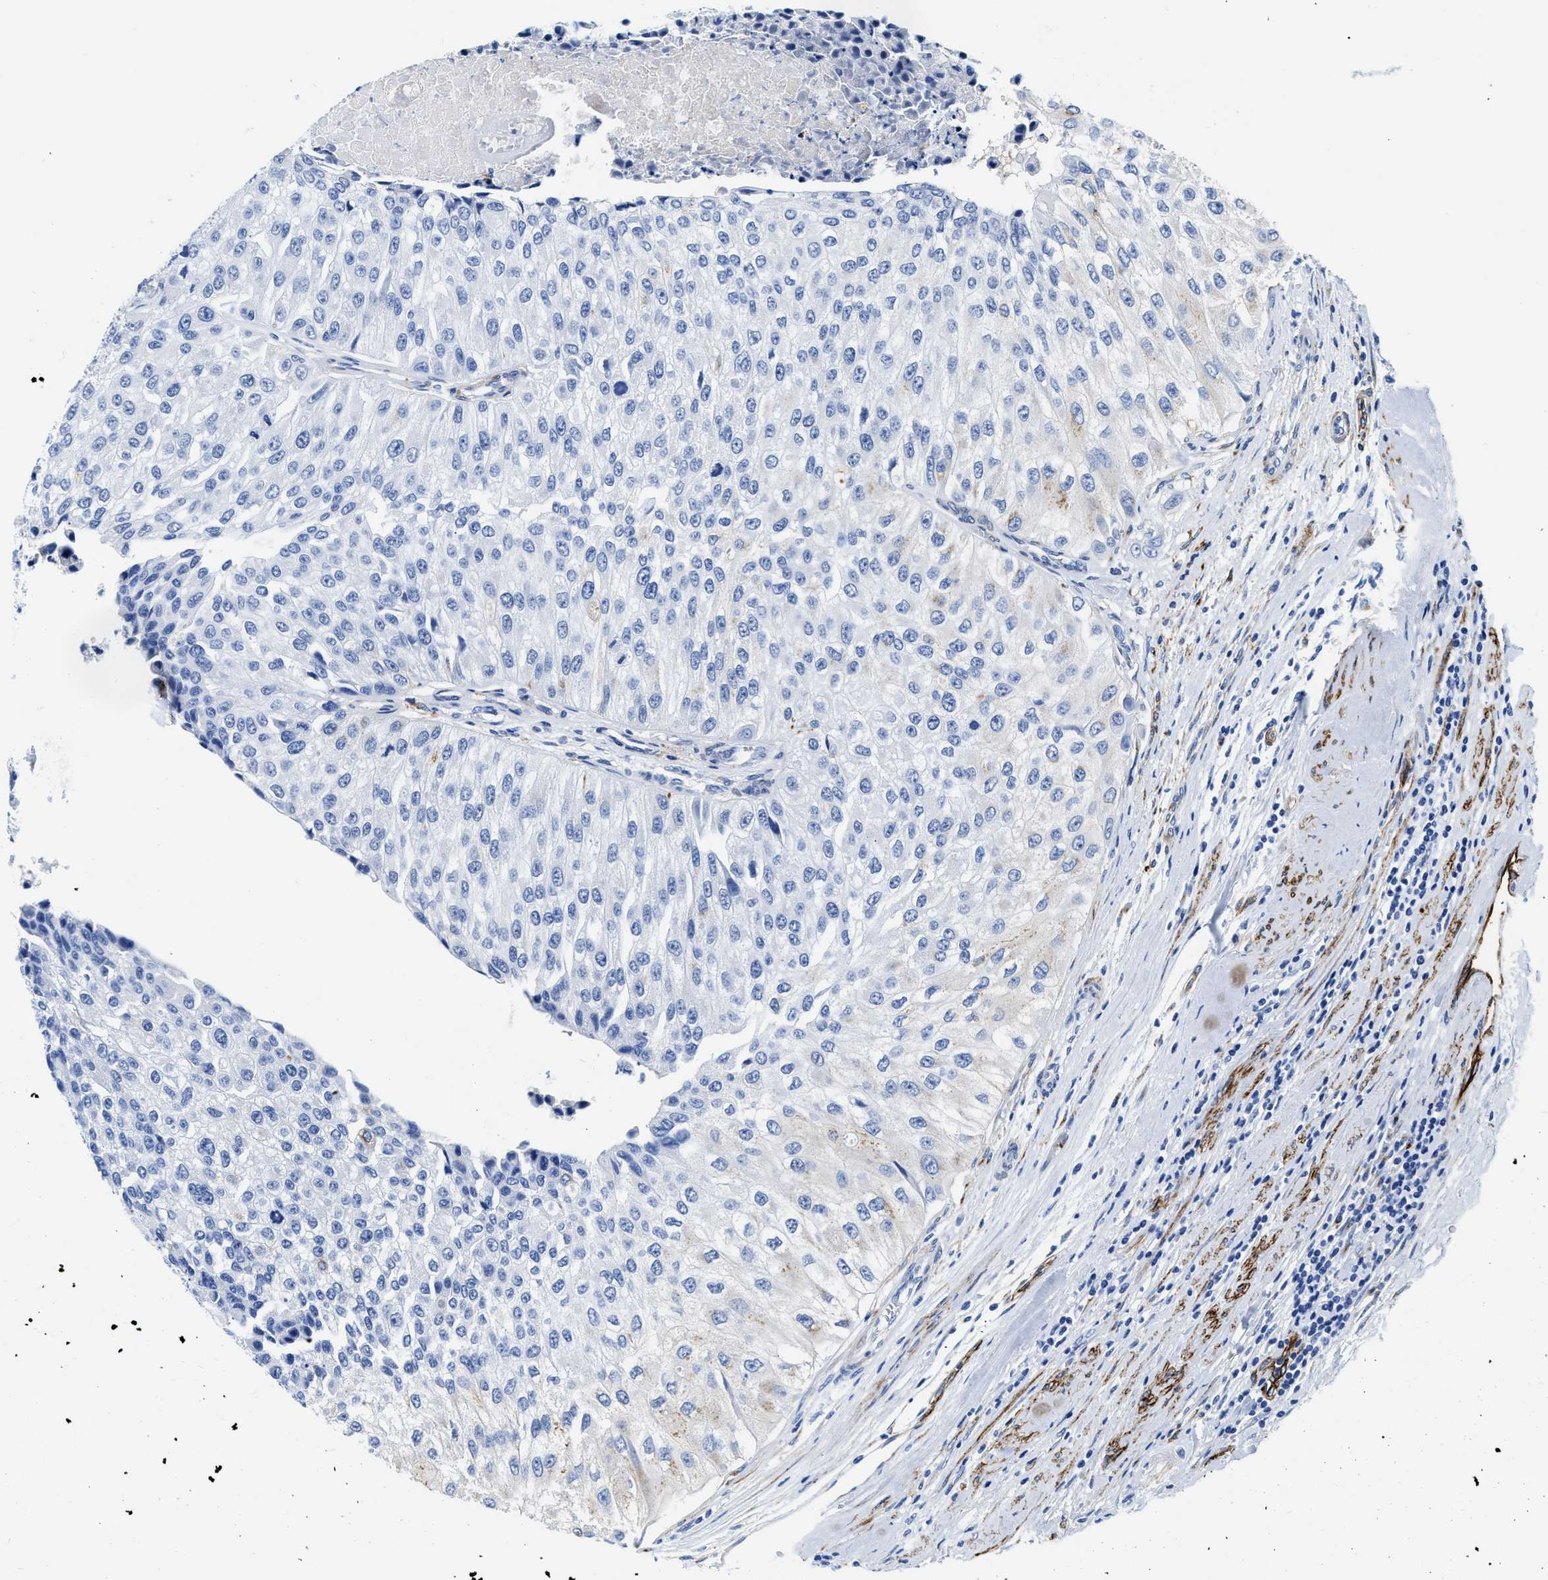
{"staining": {"intensity": "negative", "quantity": "none", "location": "none"}, "tissue": "urothelial cancer", "cell_type": "Tumor cells", "image_type": "cancer", "snomed": [{"axis": "morphology", "description": "Urothelial carcinoma, High grade"}, {"axis": "topography", "description": "Kidney"}, {"axis": "topography", "description": "Urinary bladder"}], "caption": "An image of human high-grade urothelial carcinoma is negative for staining in tumor cells. Brightfield microscopy of IHC stained with DAB (brown) and hematoxylin (blue), captured at high magnification.", "gene": "TVP23B", "patient": {"sex": "male", "age": 77}}